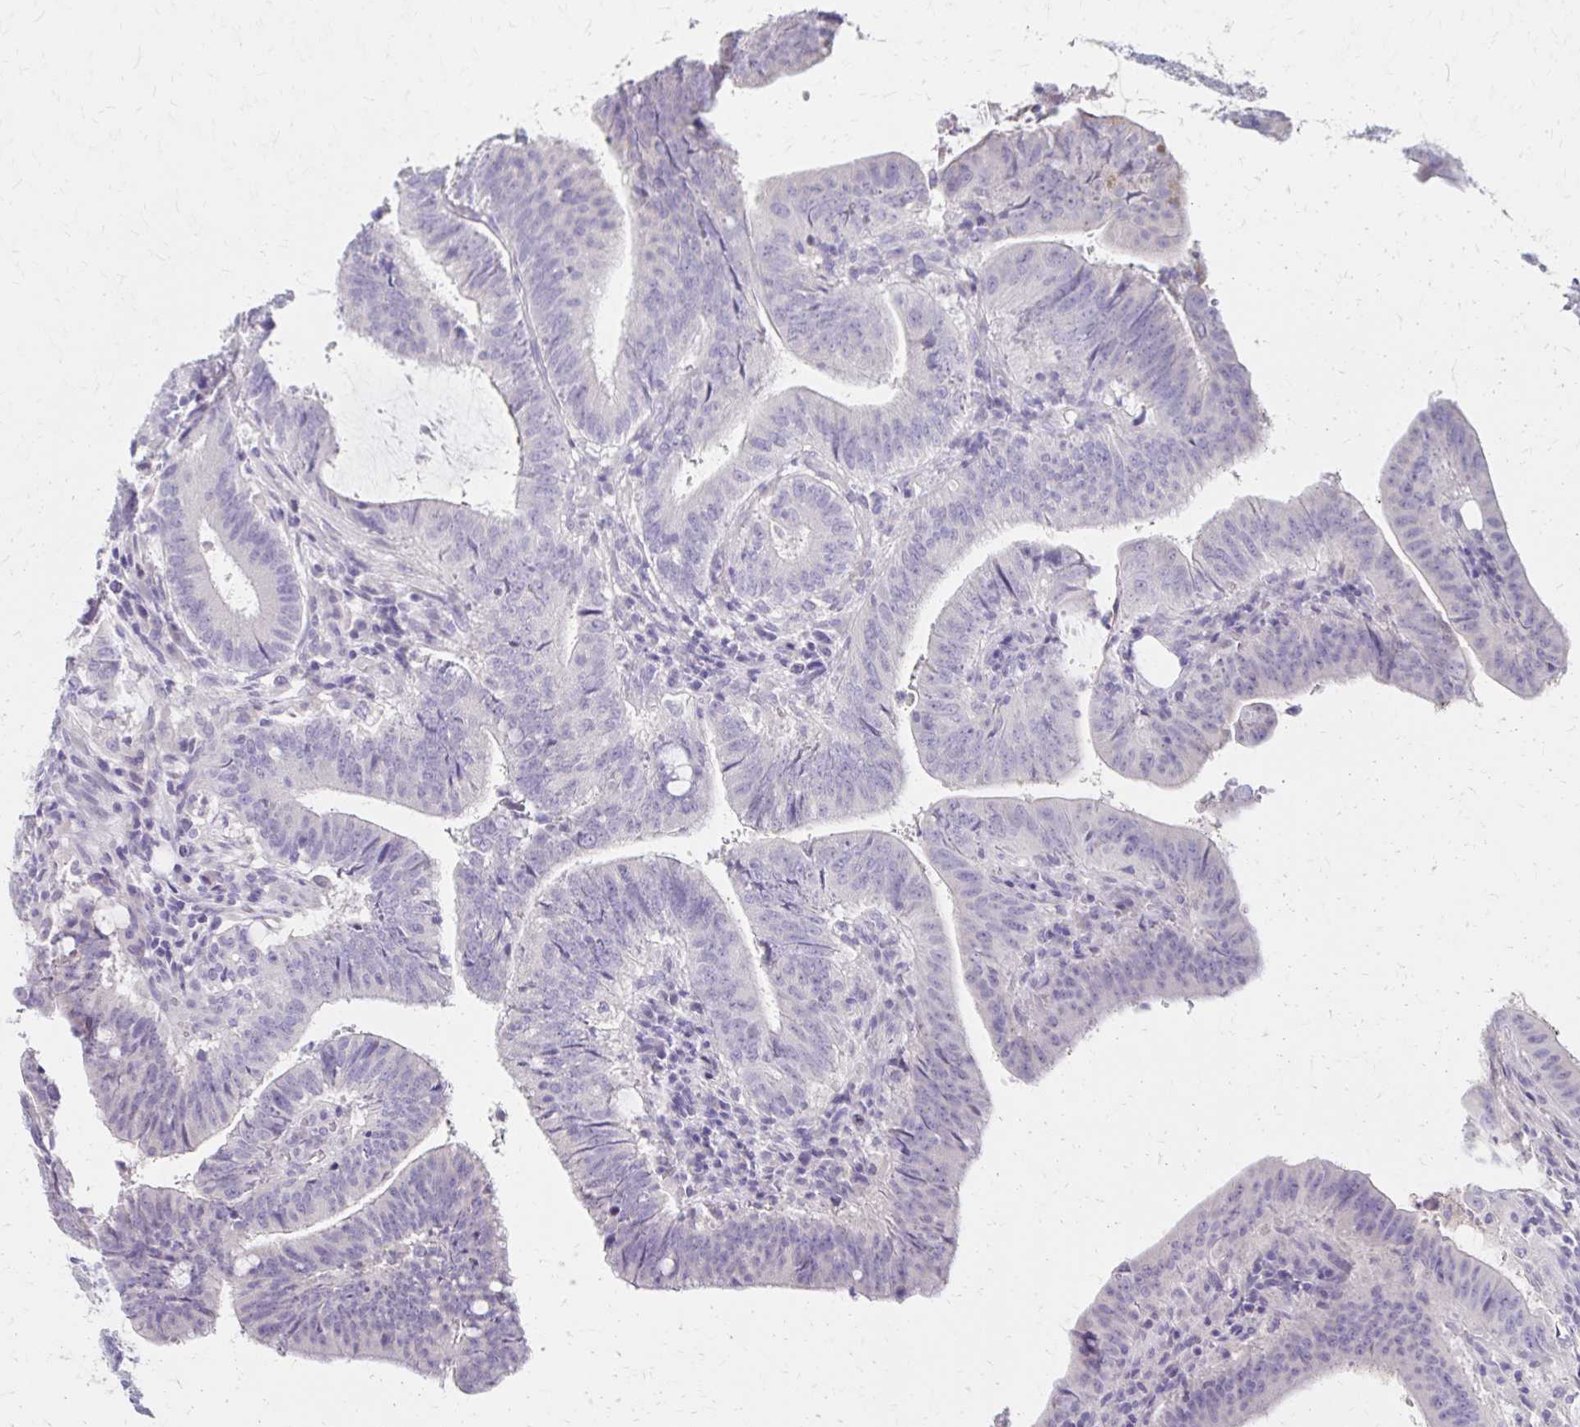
{"staining": {"intensity": "negative", "quantity": "none", "location": "none"}, "tissue": "colorectal cancer", "cell_type": "Tumor cells", "image_type": "cancer", "snomed": [{"axis": "morphology", "description": "Adenocarcinoma, NOS"}, {"axis": "topography", "description": "Colon"}], "caption": "This is an immunohistochemistry image of adenocarcinoma (colorectal). There is no positivity in tumor cells.", "gene": "AZGP1", "patient": {"sex": "female", "age": 43}}